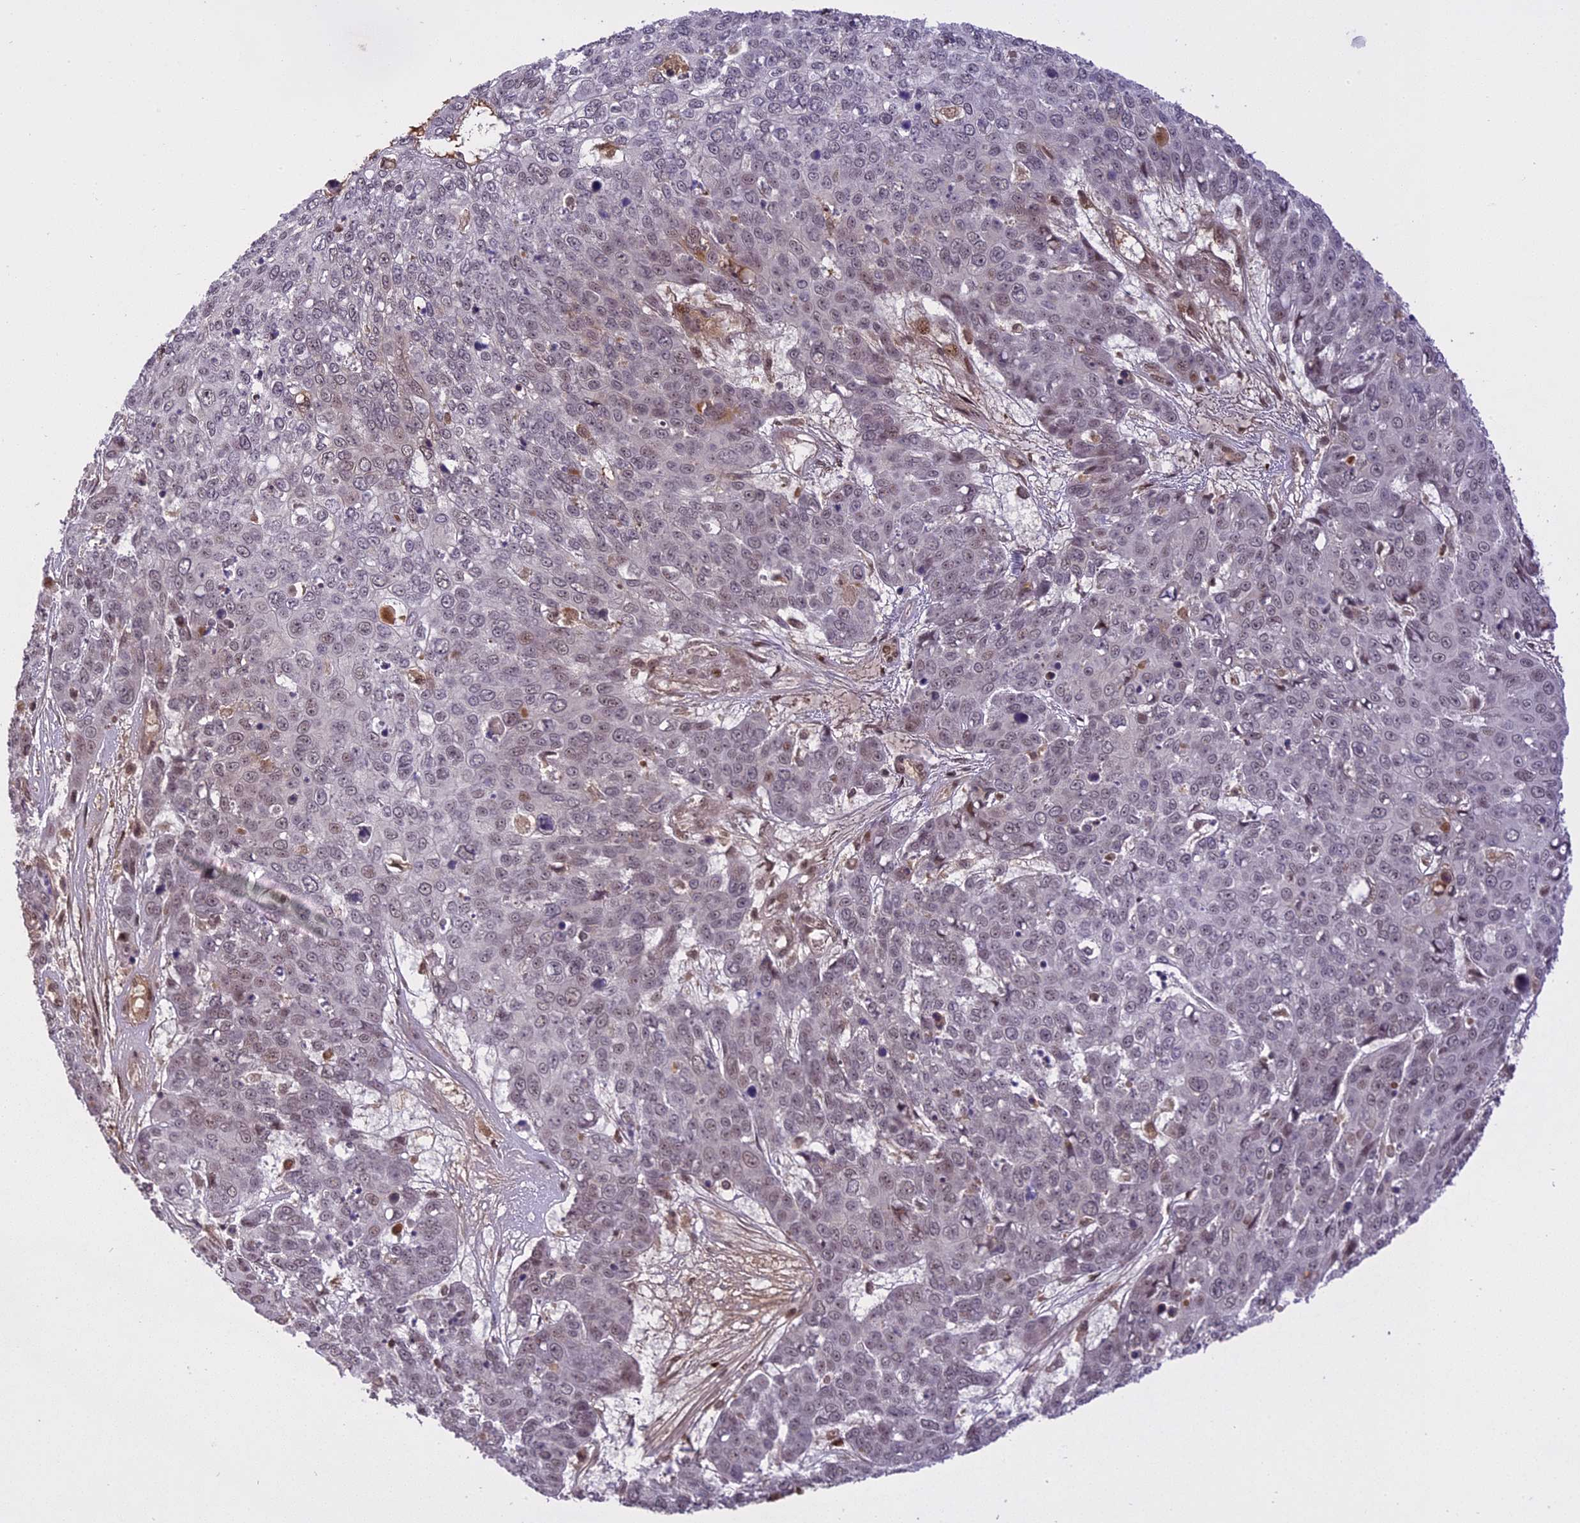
{"staining": {"intensity": "negative", "quantity": "none", "location": "none"}, "tissue": "skin cancer", "cell_type": "Tumor cells", "image_type": "cancer", "snomed": [{"axis": "morphology", "description": "Squamous cell carcinoma, NOS"}, {"axis": "topography", "description": "Skin"}], "caption": "This is an IHC micrograph of human skin squamous cell carcinoma. There is no expression in tumor cells.", "gene": "PRELID2", "patient": {"sex": "male", "age": 71}}